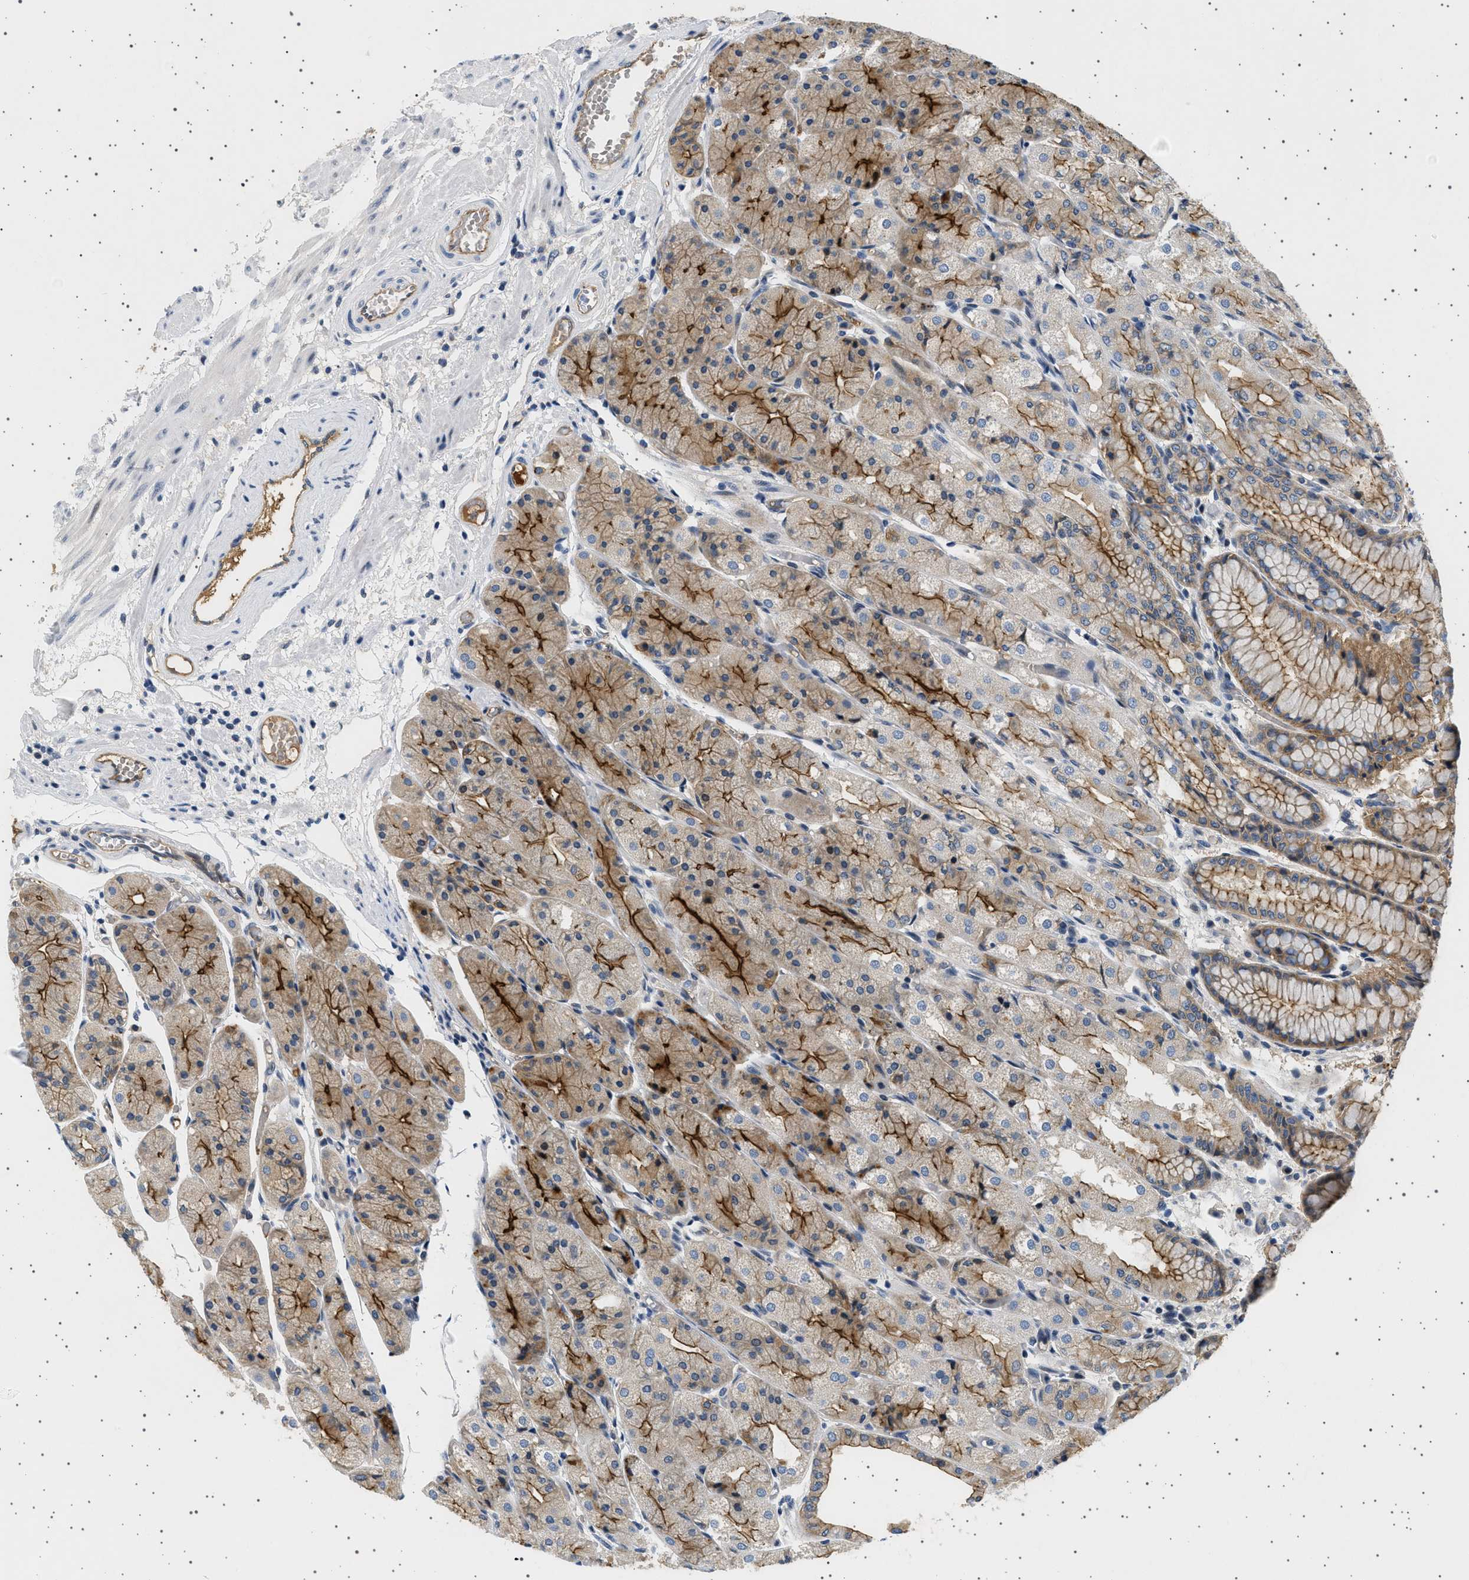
{"staining": {"intensity": "moderate", "quantity": ">75%", "location": "cytoplasmic/membranous"}, "tissue": "stomach", "cell_type": "Glandular cells", "image_type": "normal", "snomed": [{"axis": "morphology", "description": "Normal tissue, NOS"}, {"axis": "topography", "description": "Stomach, upper"}], "caption": "Protein analysis of normal stomach demonstrates moderate cytoplasmic/membranous staining in about >75% of glandular cells.", "gene": "PLPP6", "patient": {"sex": "male", "age": 72}}